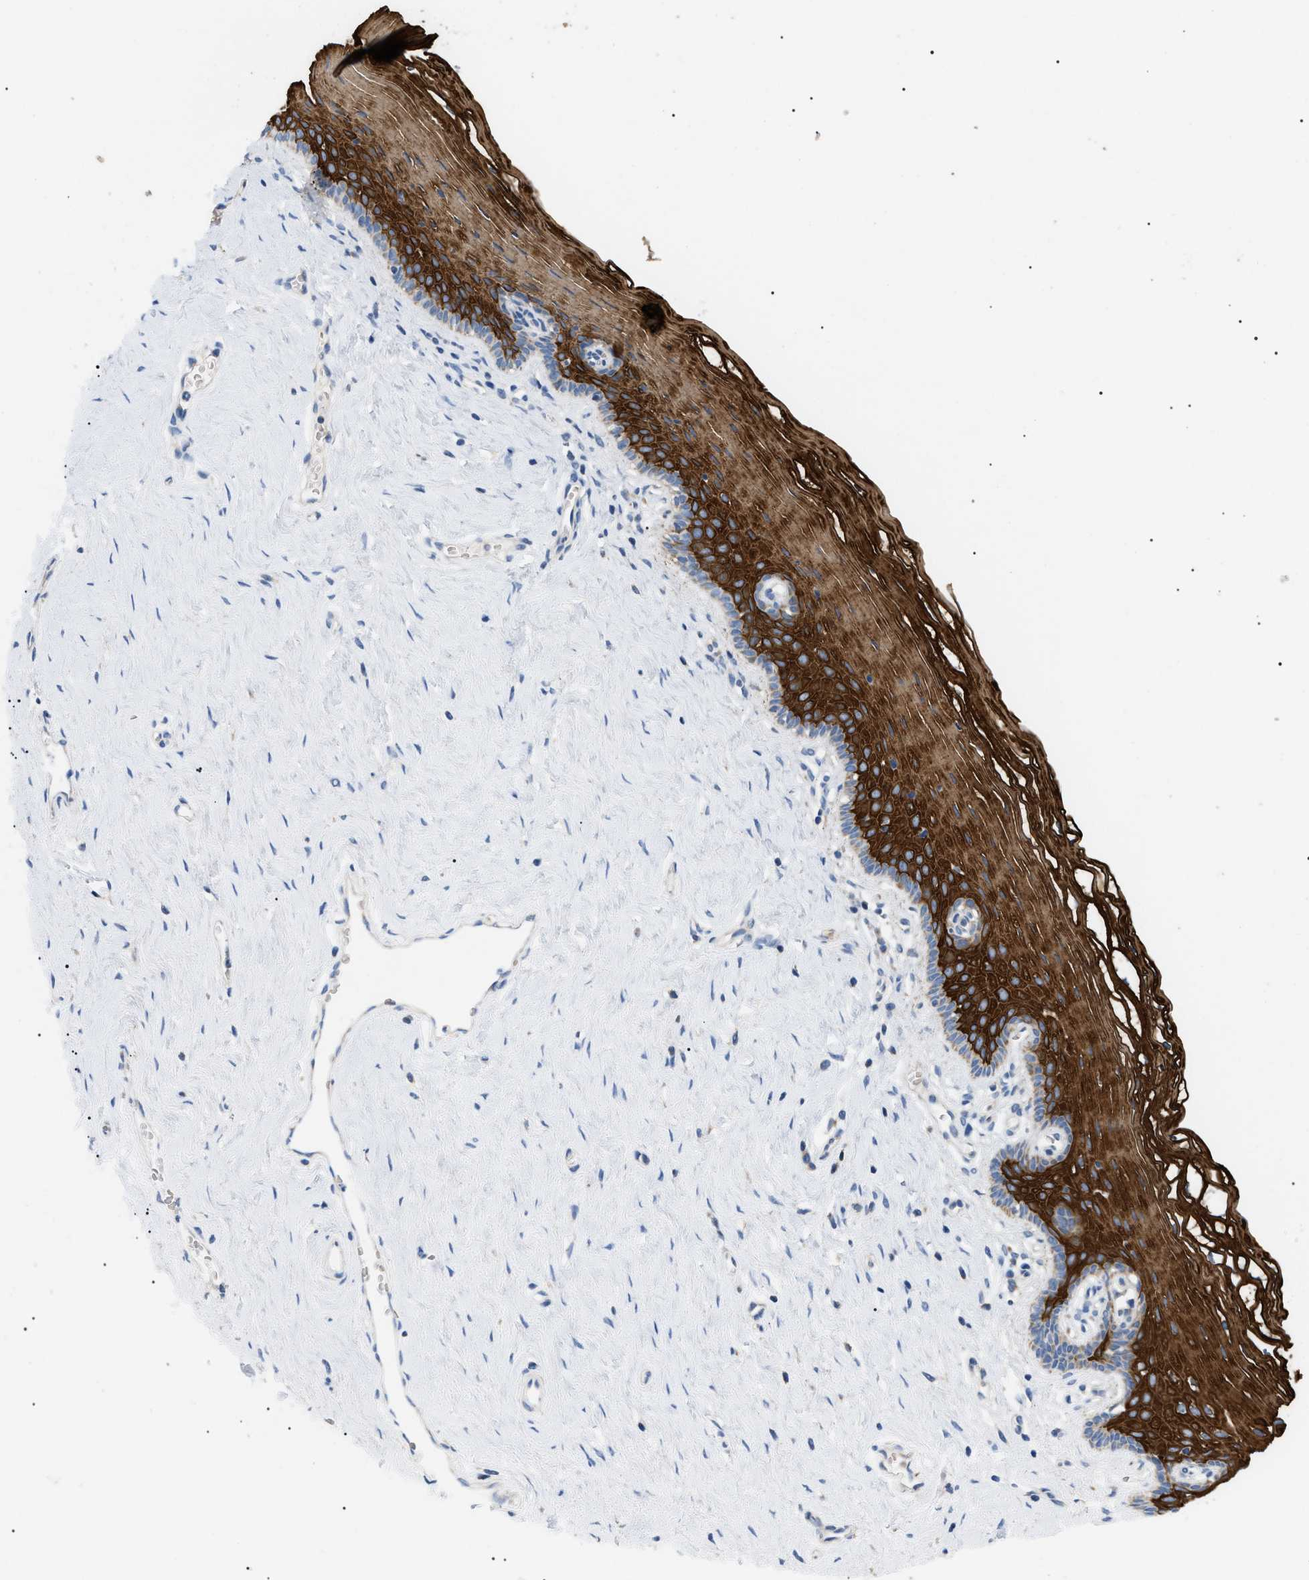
{"staining": {"intensity": "strong", "quantity": ">75%", "location": "cytoplasmic/membranous"}, "tissue": "vagina", "cell_type": "Squamous epithelial cells", "image_type": "normal", "snomed": [{"axis": "morphology", "description": "Normal tissue, NOS"}, {"axis": "topography", "description": "Vagina"}], "caption": "Immunohistochemical staining of unremarkable vagina reveals >75% levels of strong cytoplasmic/membranous protein expression in approximately >75% of squamous epithelial cells.", "gene": "TOMM6", "patient": {"sex": "female", "age": 32}}